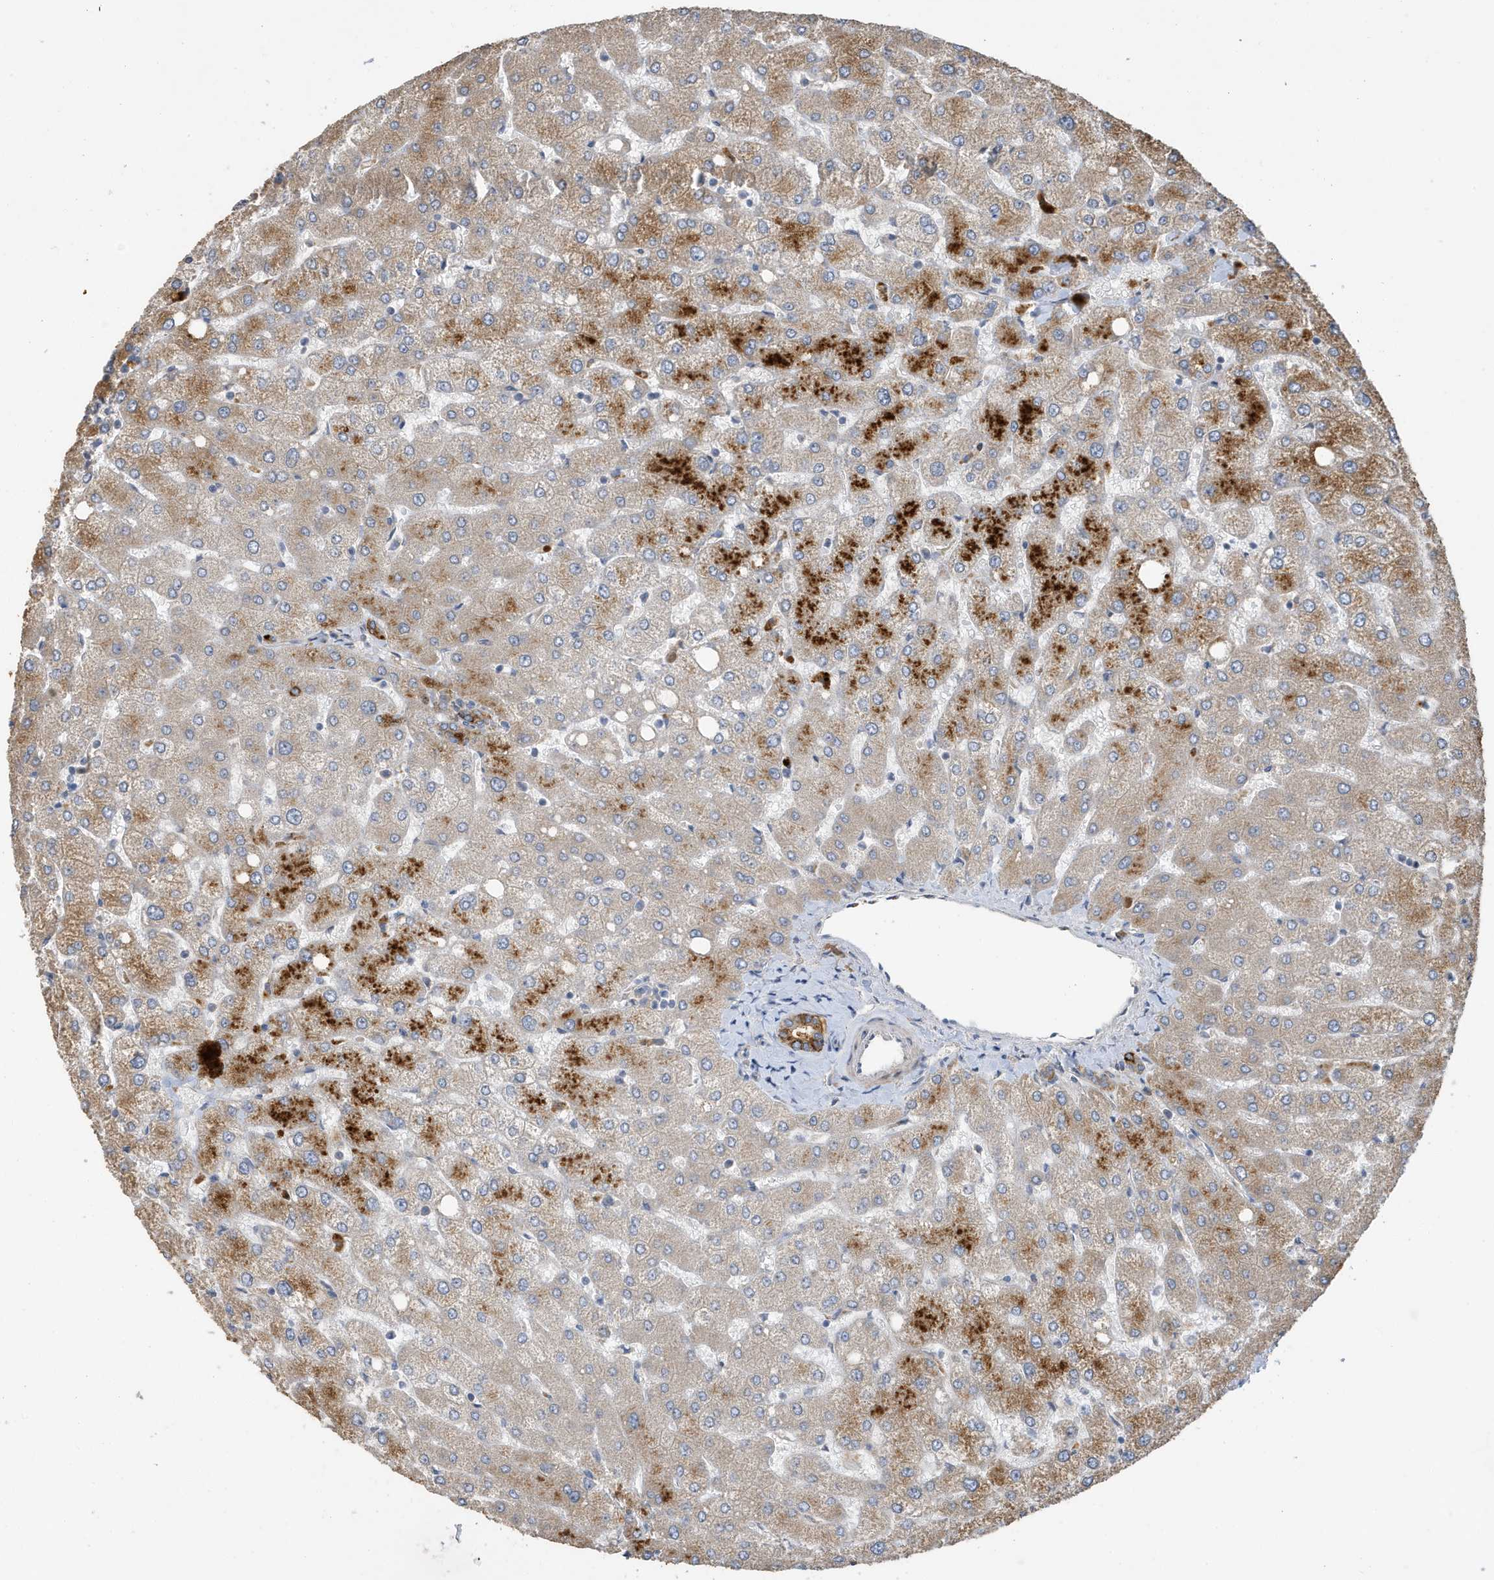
{"staining": {"intensity": "moderate", "quantity": ">75%", "location": "cytoplasmic/membranous"}, "tissue": "liver", "cell_type": "Cholangiocytes", "image_type": "normal", "snomed": [{"axis": "morphology", "description": "Normal tissue, NOS"}, {"axis": "topography", "description": "Liver"}], "caption": "Protein expression analysis of benign human liver reveals moderate cytoplasmic/membranous positivity in approximately >75% of cholangiocytes. Using DAB (brown) and hematoxylin (blue) stains, captured at high magnification using brightfield microscopy.", "gene": "LAPTM4A", "patient": {"sex": "female", "age": 54}}